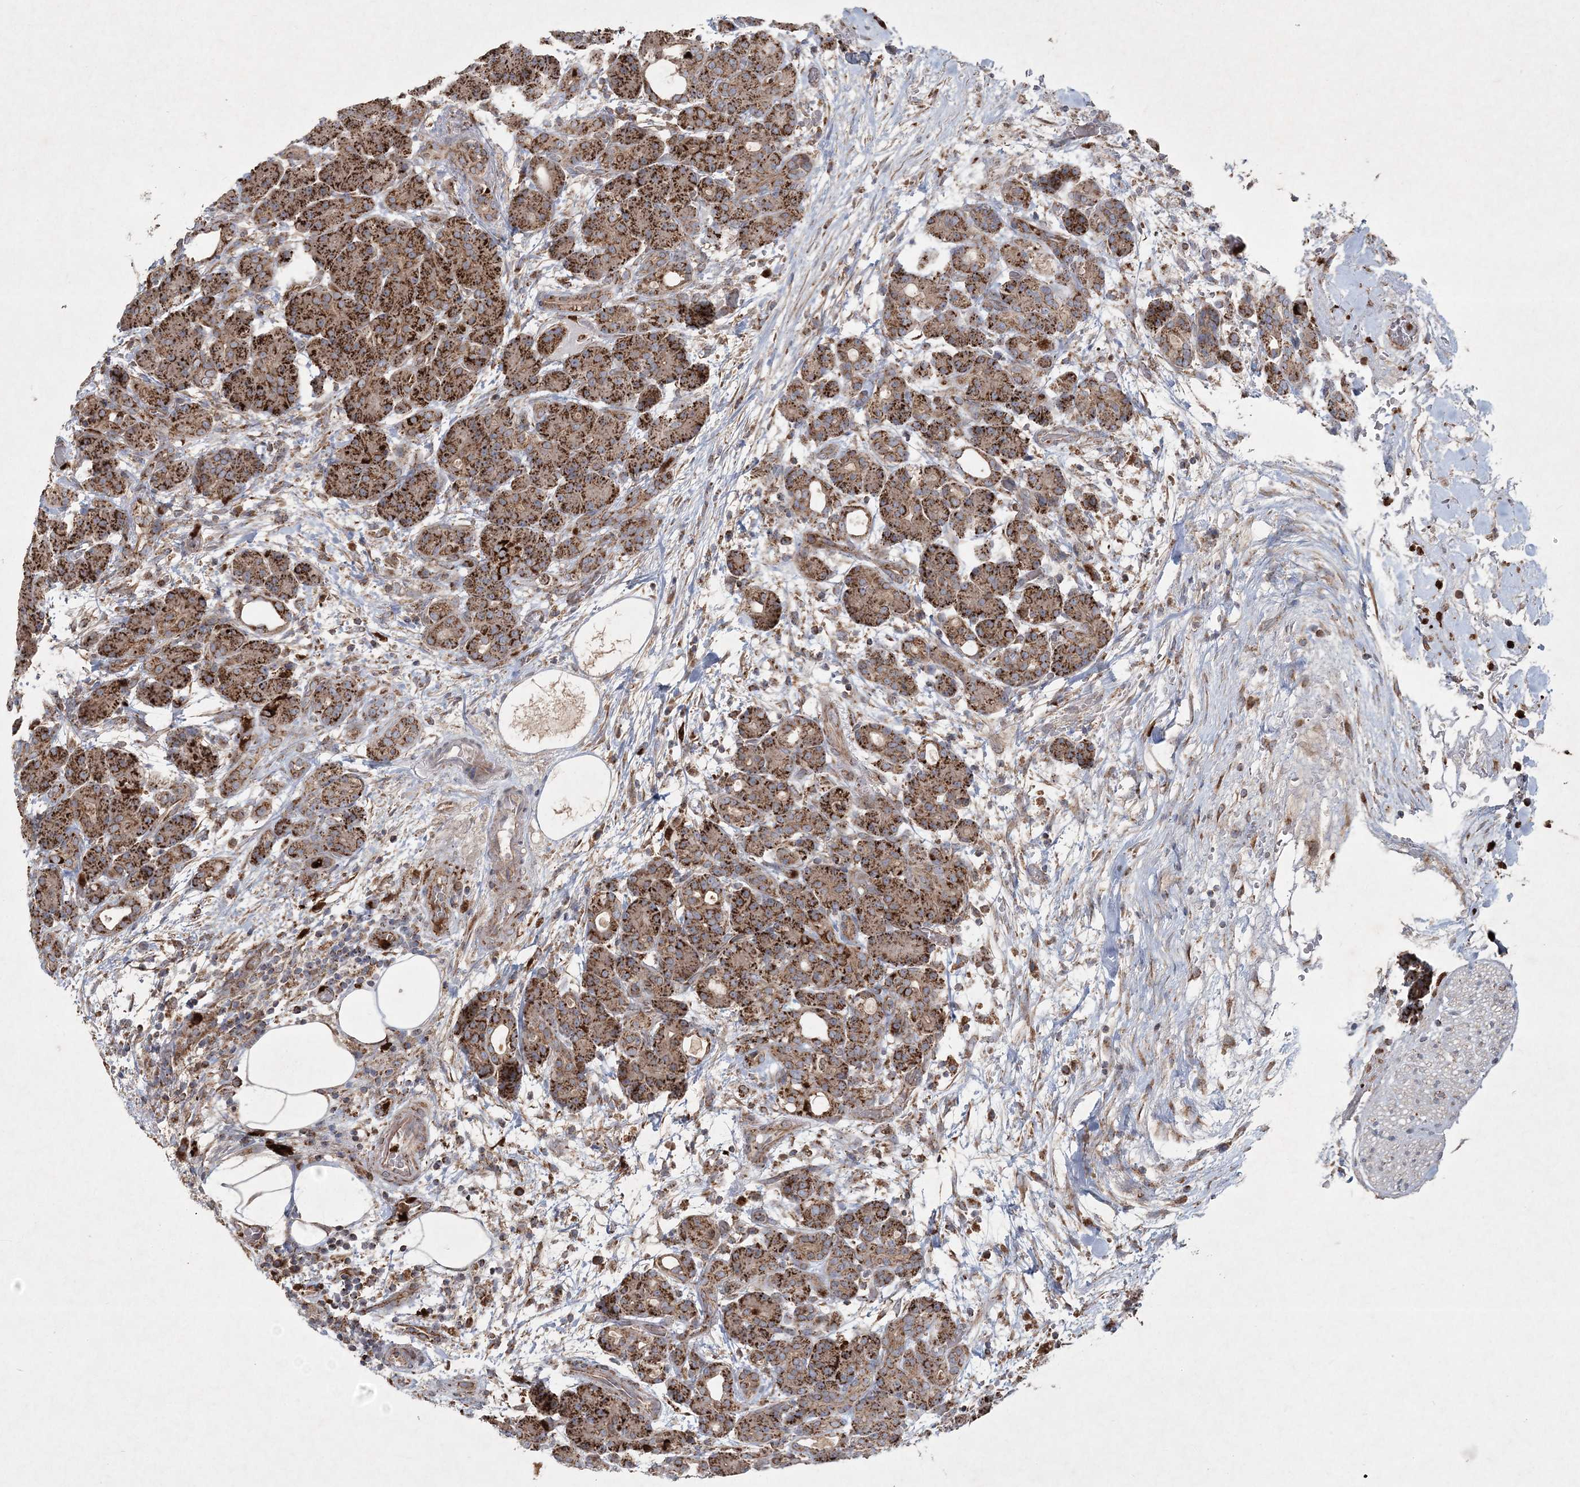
{"staining": {"intensity": "strong", "quantity": ">75%", "location": "cytoplasmic/membranous"}, "tissue": "pancreas", "cell_type": "Exocrine glandular cells", "image_type": "normal", "snomed": [{"axis": "morphology", "description": "Normal tissue, NOS"}, {"axis": "topography", "description": "Pancreas"}], "caption": "The immunohistochemical stain highlights strong cytoplasmic/membranous staining in exocrine glandular cells of normal pancreas. Immunohistochemistry (ihc) stains the protein in brown and the nuclei are stained blue.", "gene": "LRPPRC", "patient": {"sex": "male", "age": 63}}